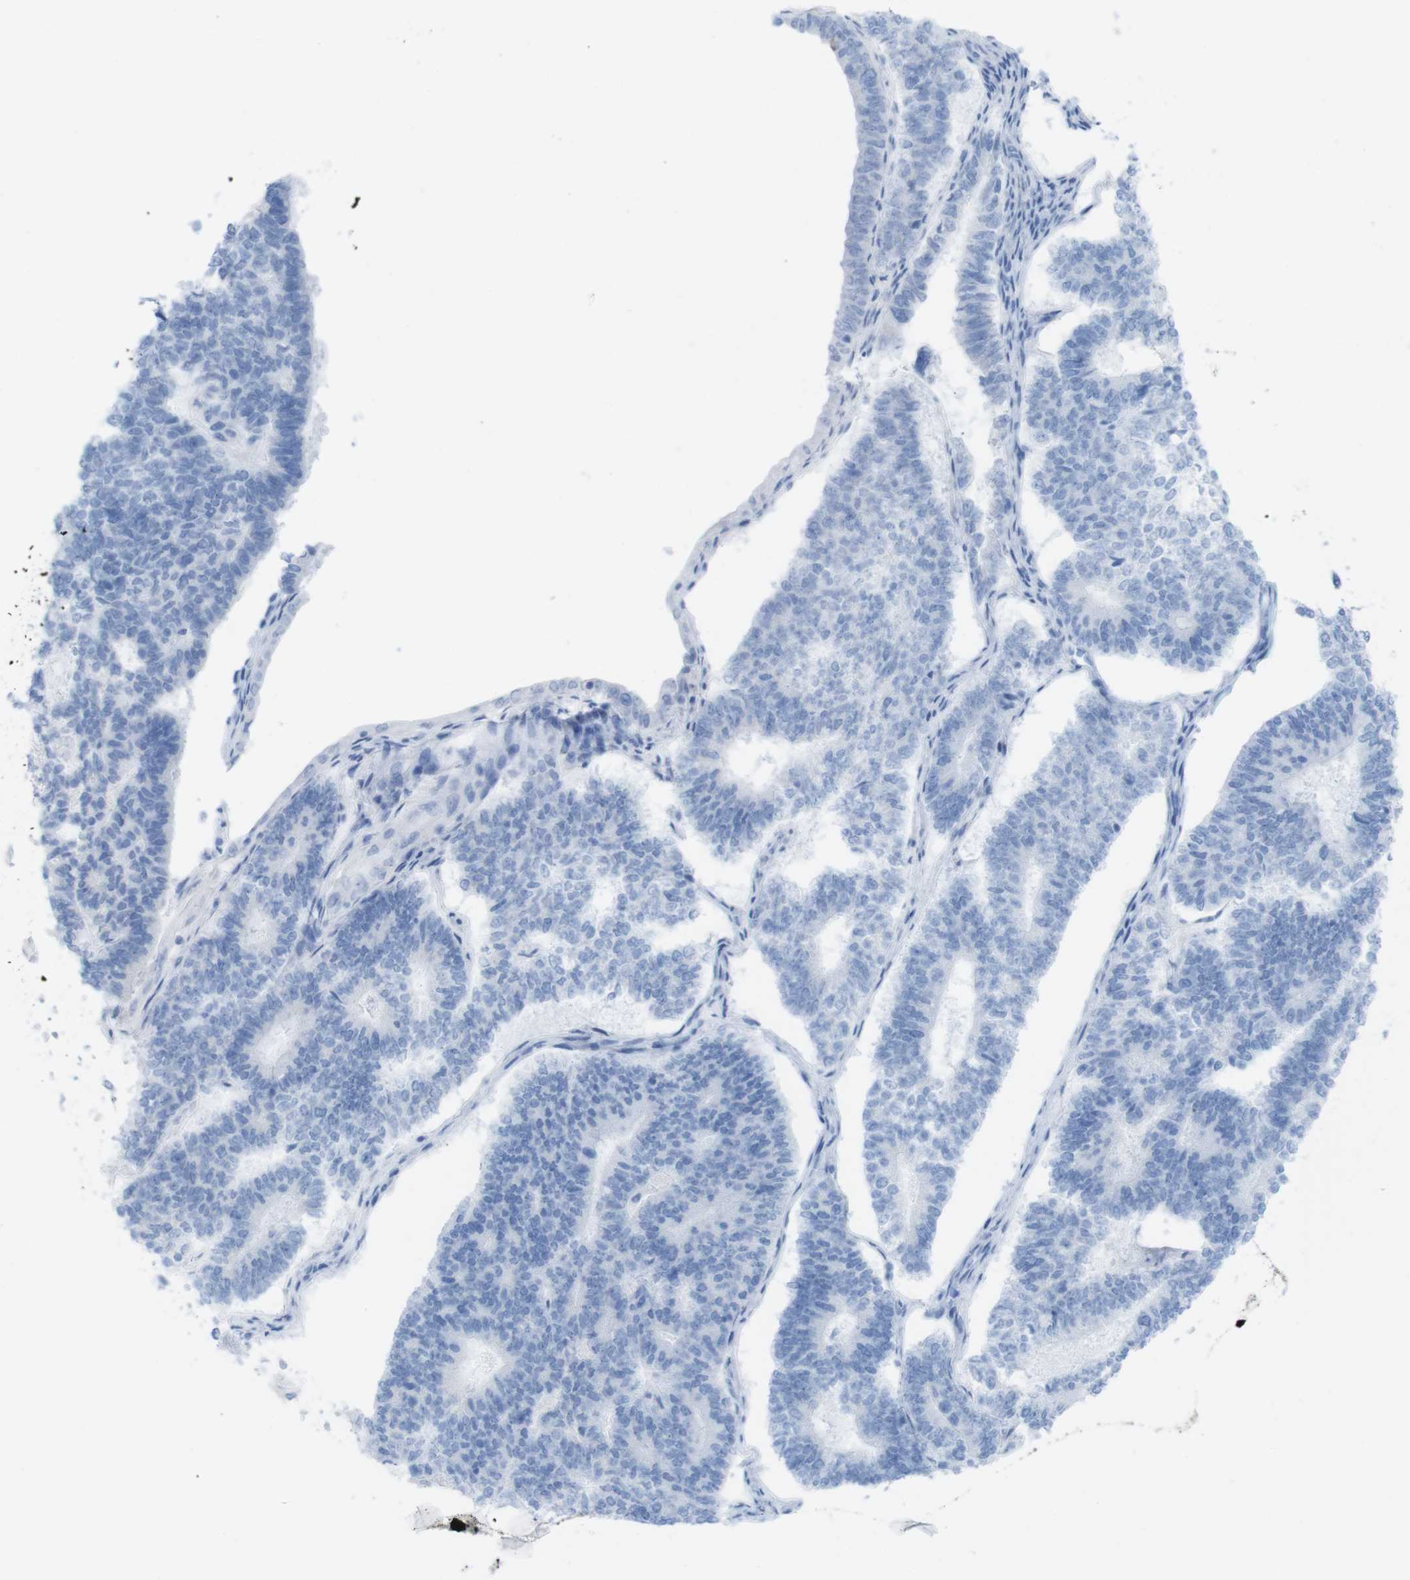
{"staining": {"intensity": "negative", "quantity": "none", "location": "none"}, "tissue": "endometrial cancer", "cell_type": "Tumor cells", "image_type": "cancer", "snomed": [{"axis": "morphology", "description": "Adenocarcinoma, NOS"}, {"axis": "topography", "description": "Endometrium"}], "caption": "IHC micrograph of endometrial adenocarcinoma stained for a protein (brown), which displays no staining in tumor cells.", "gene": "MYH7", "patient": {"sex": "female", "age": 70}}